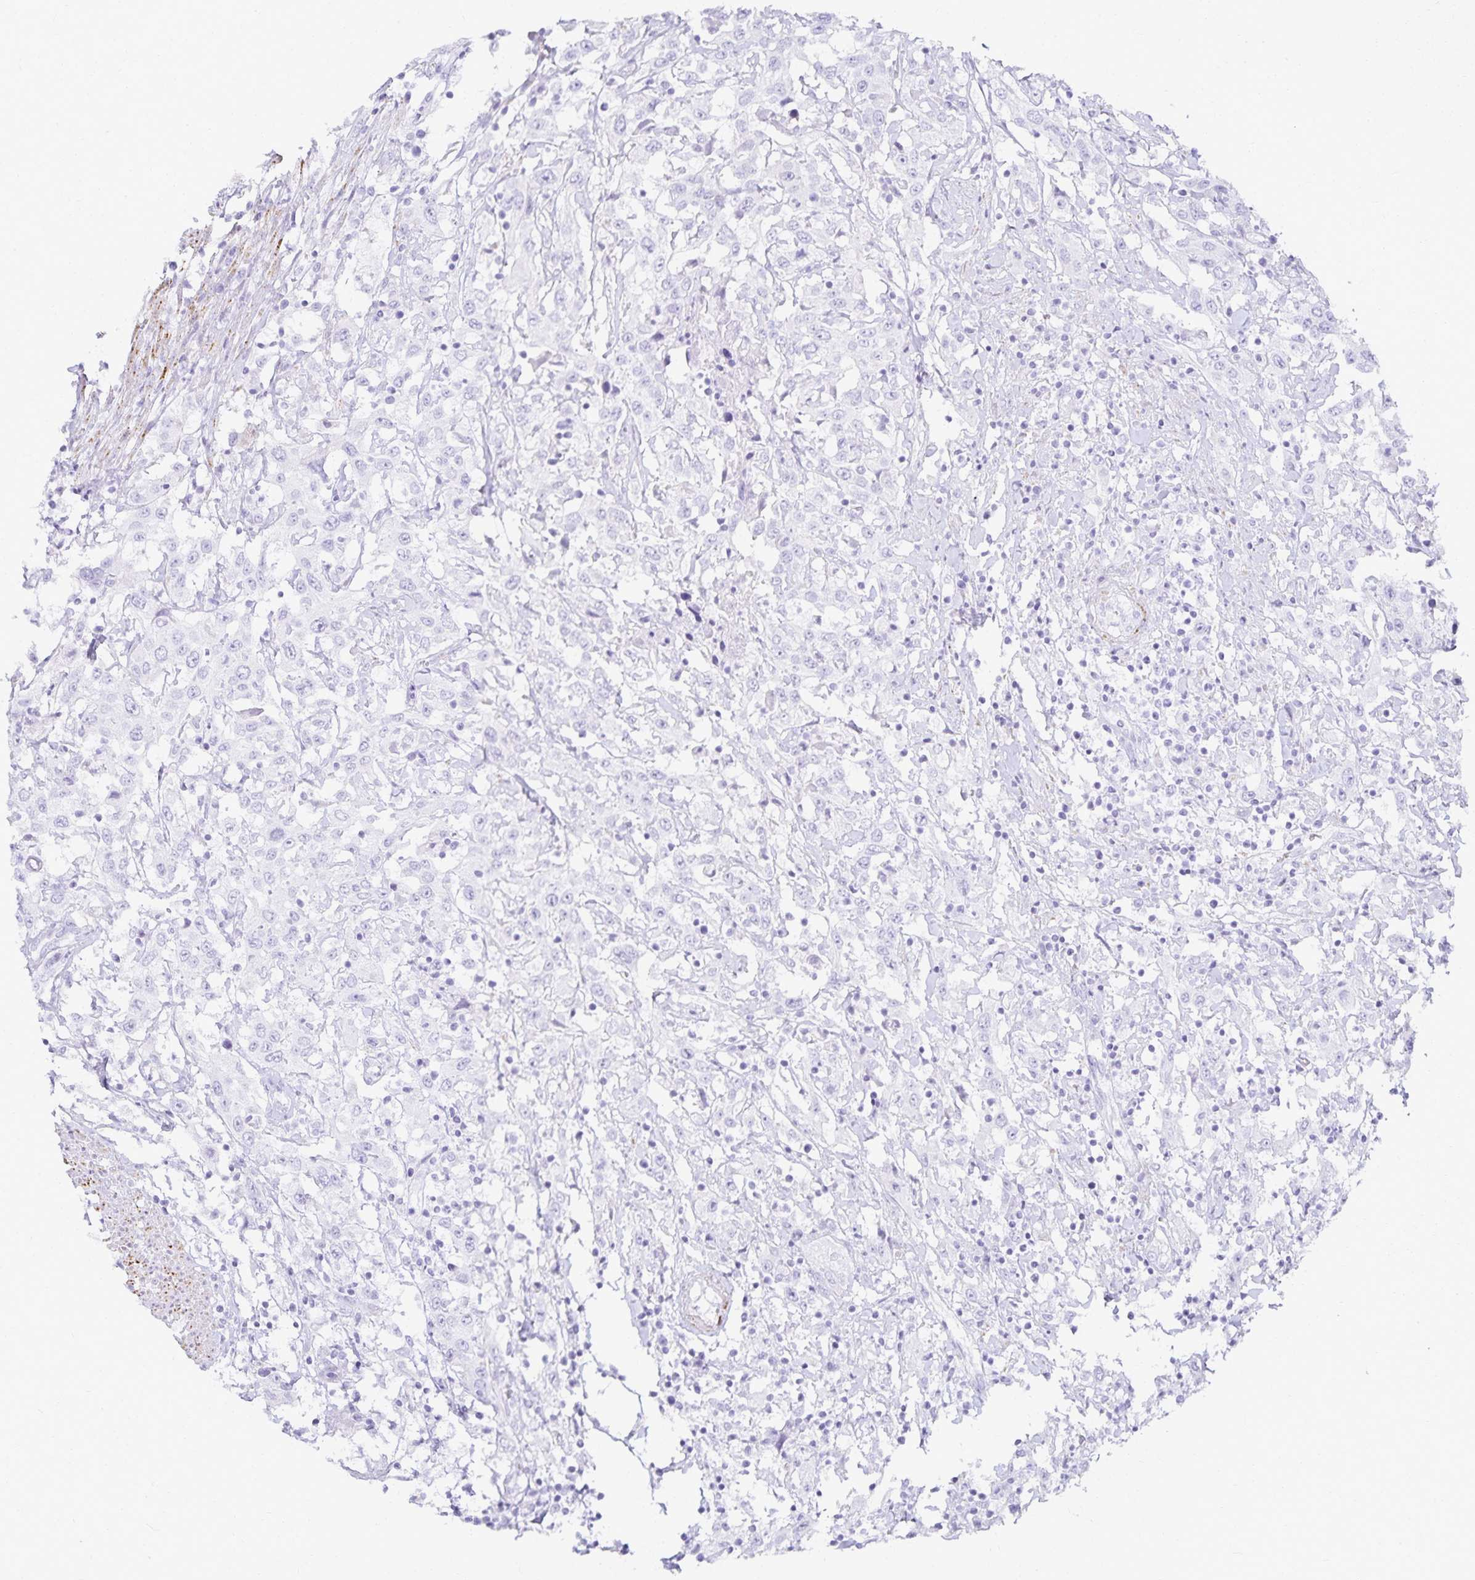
{"staining": {"intensity": "negative", "quantity": "none", "location": "none"}, "tissue": "urothelial cancer", "cell_type": "Tumor cells", "image_type": "cancer", "snomed": [{"axis": "morphology", "description": "Urothelial carcinoma, High grade"}, {"axis": "topography", "description": "Urinary bladder"}], "caption": "This image is of urothelial carcinoma (high-grade) stained with IHC to label a protein in brown with the nuclei are counter-stained blue. There is no staining in tumor cells.", "gene": "GP2", "patient": {"sex": "male", "age": 61}}